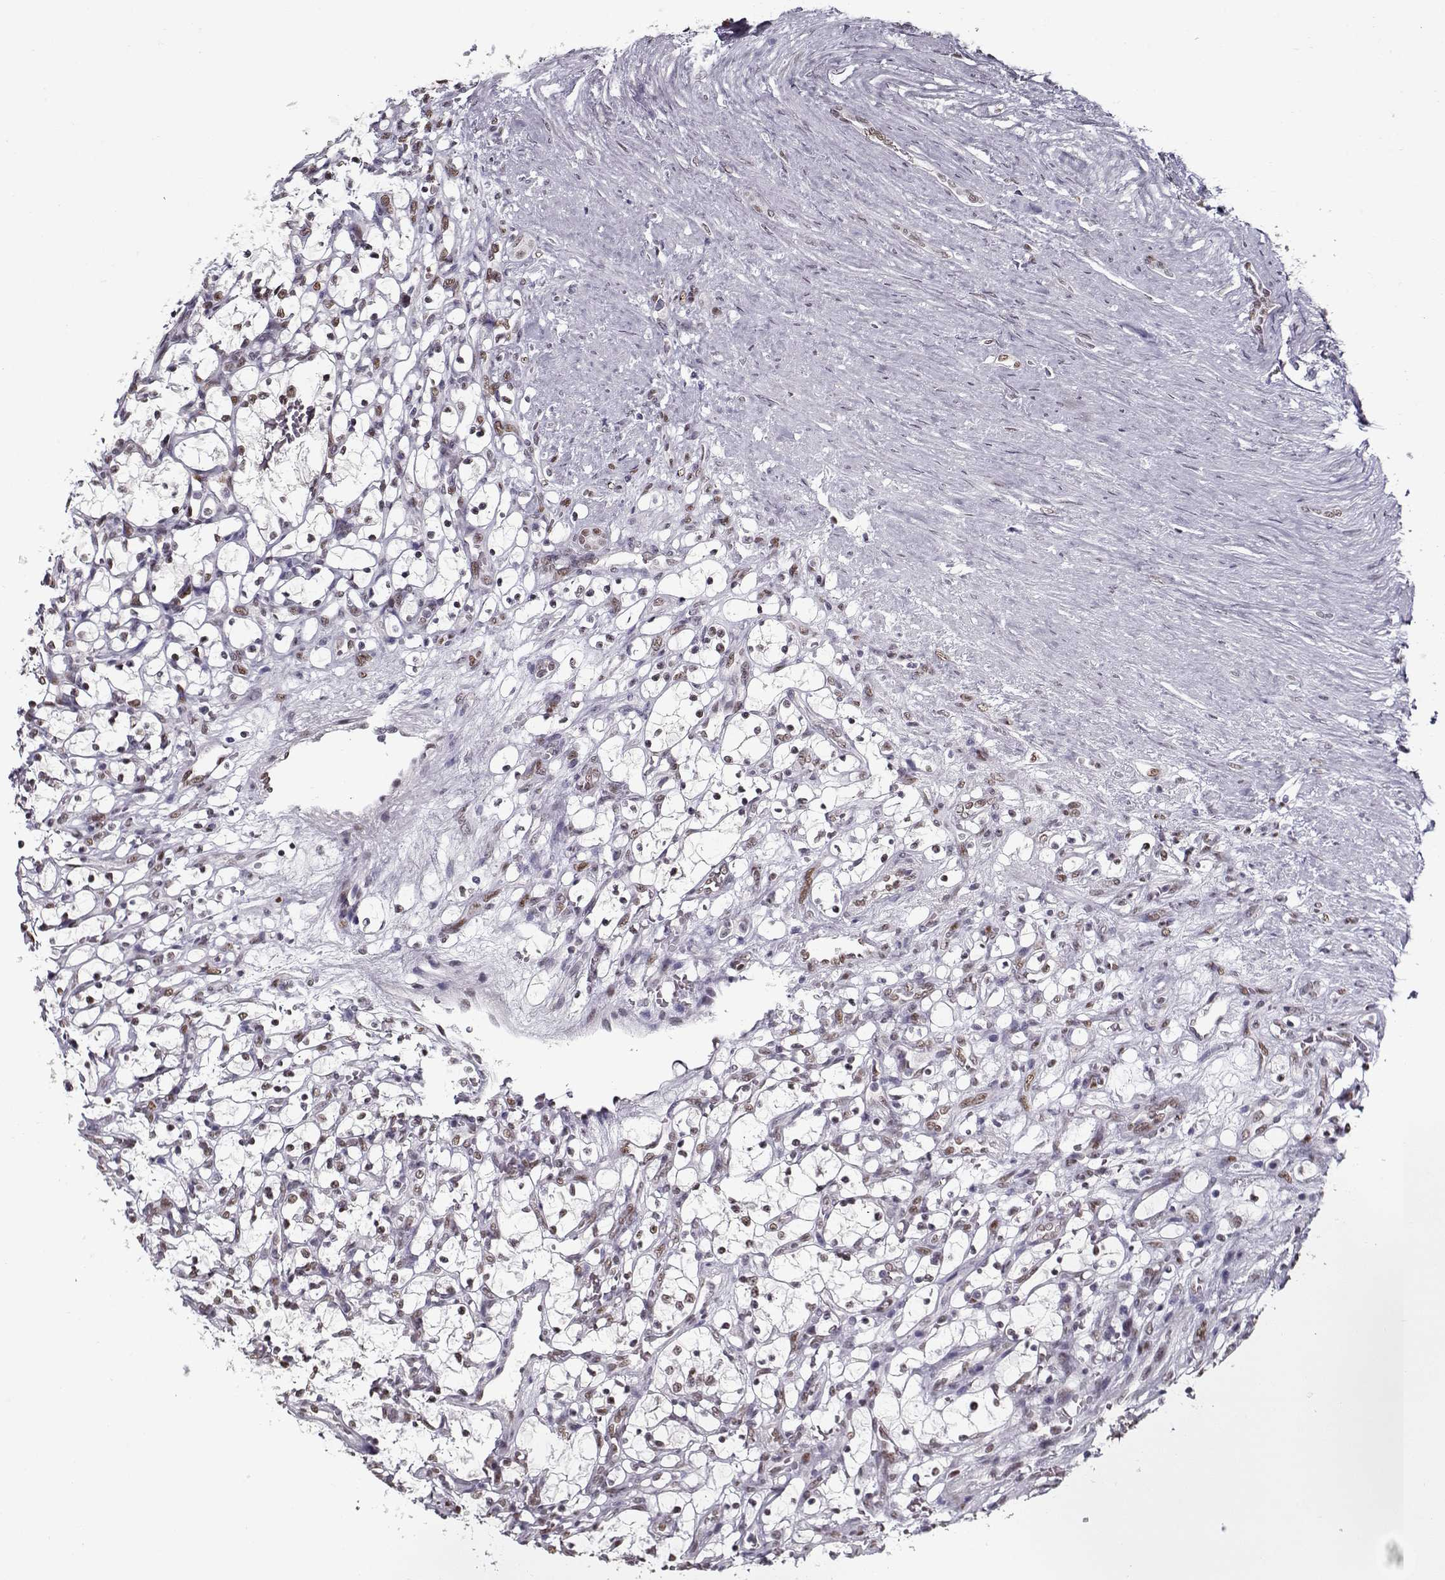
{"staining": {"intensity": "weak", "quantity": "25%-75%", "location": "nuclear"}, "tissue": "renal cancer", "cell_type": "Tumor cells", "image_type": "cancer", "snomed": [{"axis": "morphology", "description": "Adenocarcinoma, NOS"}, {"axis": "topography", "description": "Kidney"}], "caption": "Human adenocarcinoma (renal) stained with a brown dye reveals weak nuclear positive expression in about 25%-75% of tumor cells.", "gene": "PRMT8", "patient": {"sex": "female", "age": 69}}